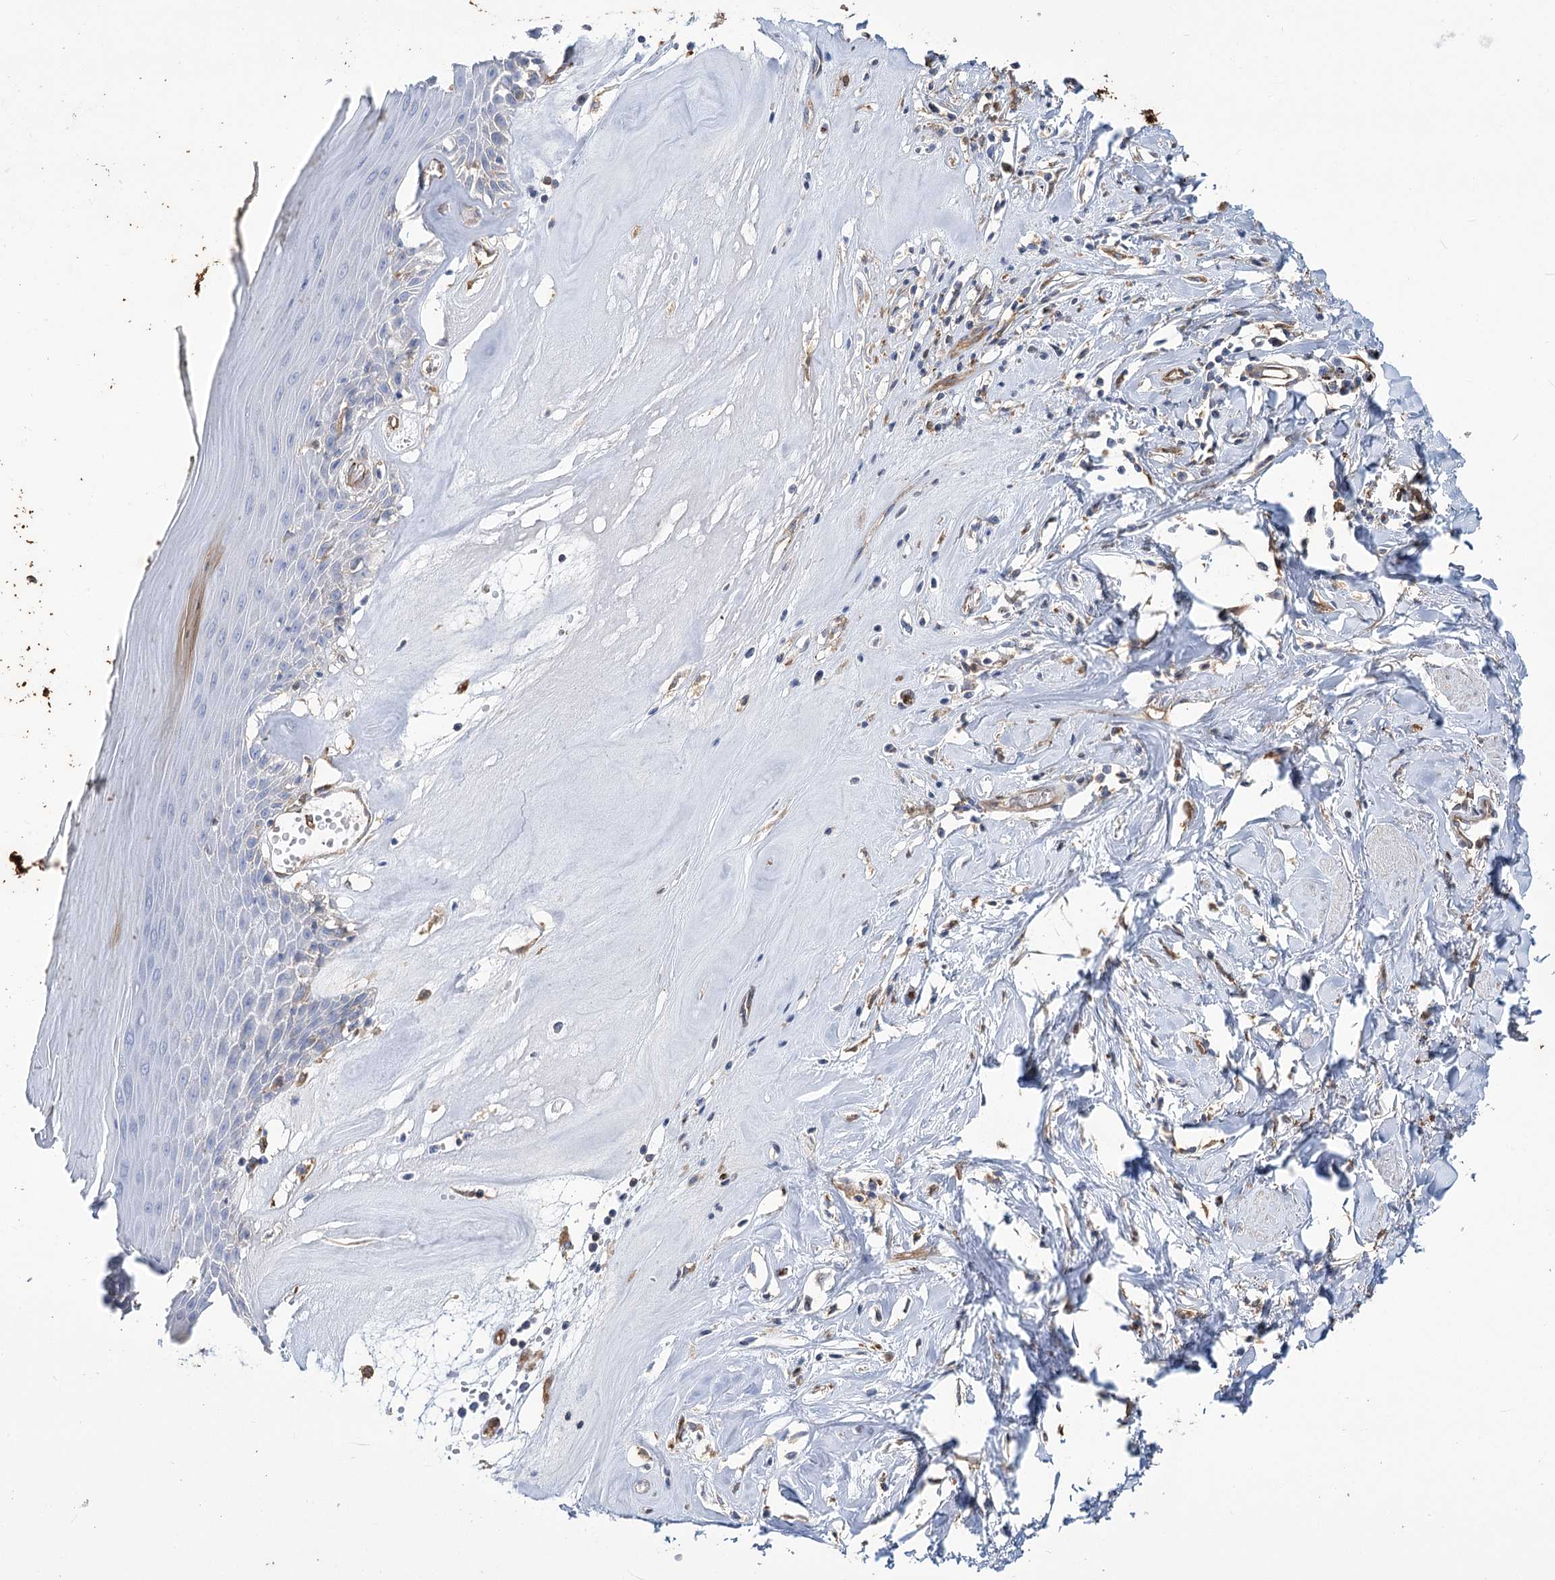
{"staining": {"intensity": "weak", "quantity": "<25%", "location": "cytoplasmic/membranous"}, "tissue": "skin", "cell_type": "Epidermal cells", "image_type": "normal", "snomed": [{"axis": "morphology", "description": "Normal tissue, NOS"}, {"axis": "morphology", "description": "Inflammation, NOS"}, {"axis": "topography", "description": "Vulva"}], "caption": "A high-resolution photomicrograph shows immunohistochemistry staining of normal skin, which shows no significant positivity in epidermal cells. (Brightfield microscopy of DAB immunohistochemistry at high magnification).", "gene": "GUSB", "patient": {"sex": "female", "age": 84}}